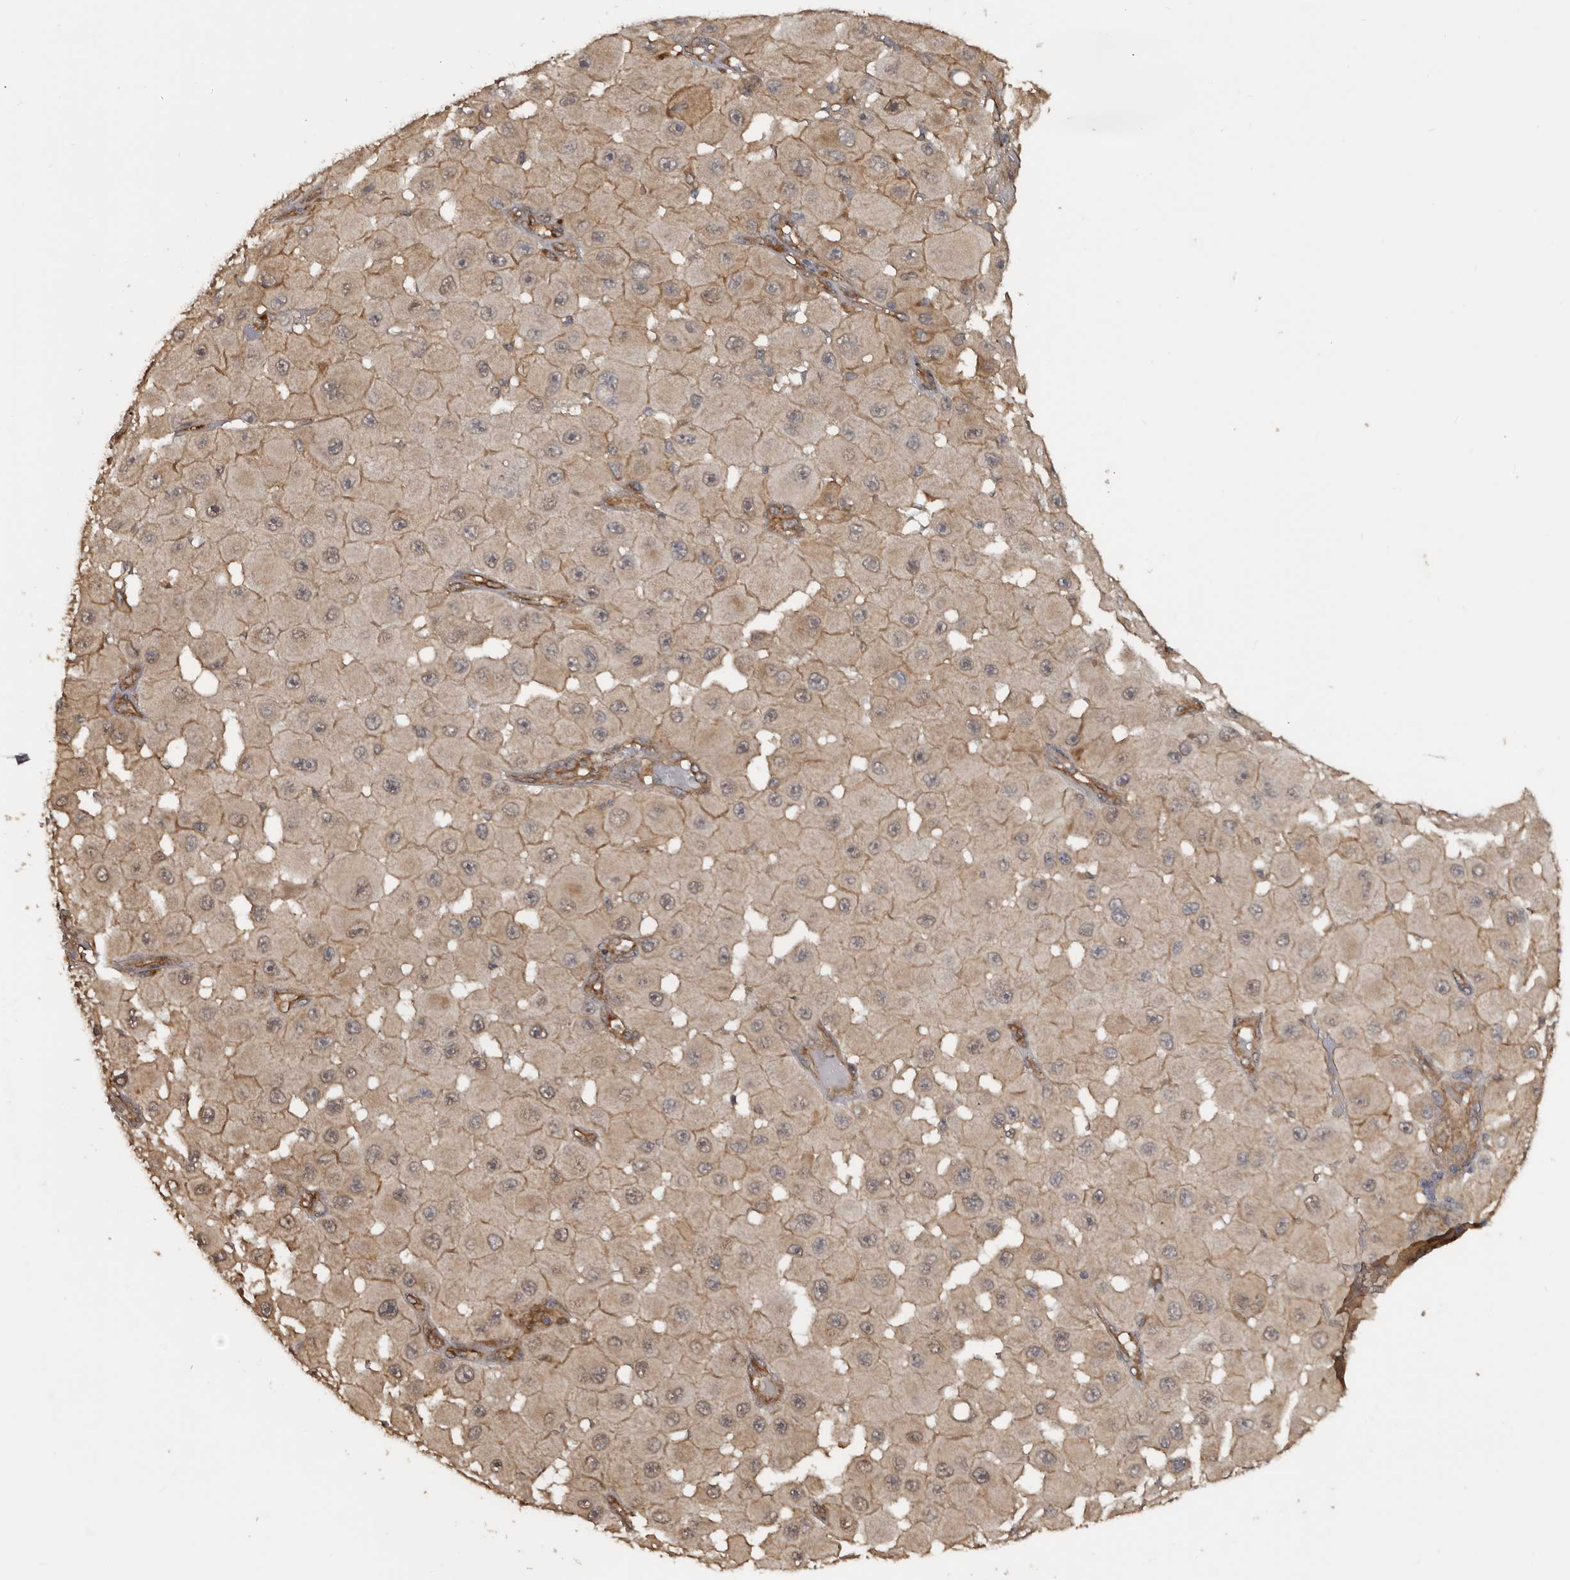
{"staining": {"intensity": "weak", "quantity": ">75%", "location": "cytoplasmic/membranous"}, "tissue": "melanoma", "cell_type": "Tumor cells", "image_type": "cancer", "snomed": [{"axis": "morphology", "description": "Malignant melanoma, NOS"}, {"axis": "topography", "description": "Skin"}], "caption": "Protein positivity by IHC displays weak cytoplasmic/membranous positivity in approximately >75% of tumor cells in melanoma.", "gene": "EXOC3L1", "patient": {"sex": "female", "age": 81}}